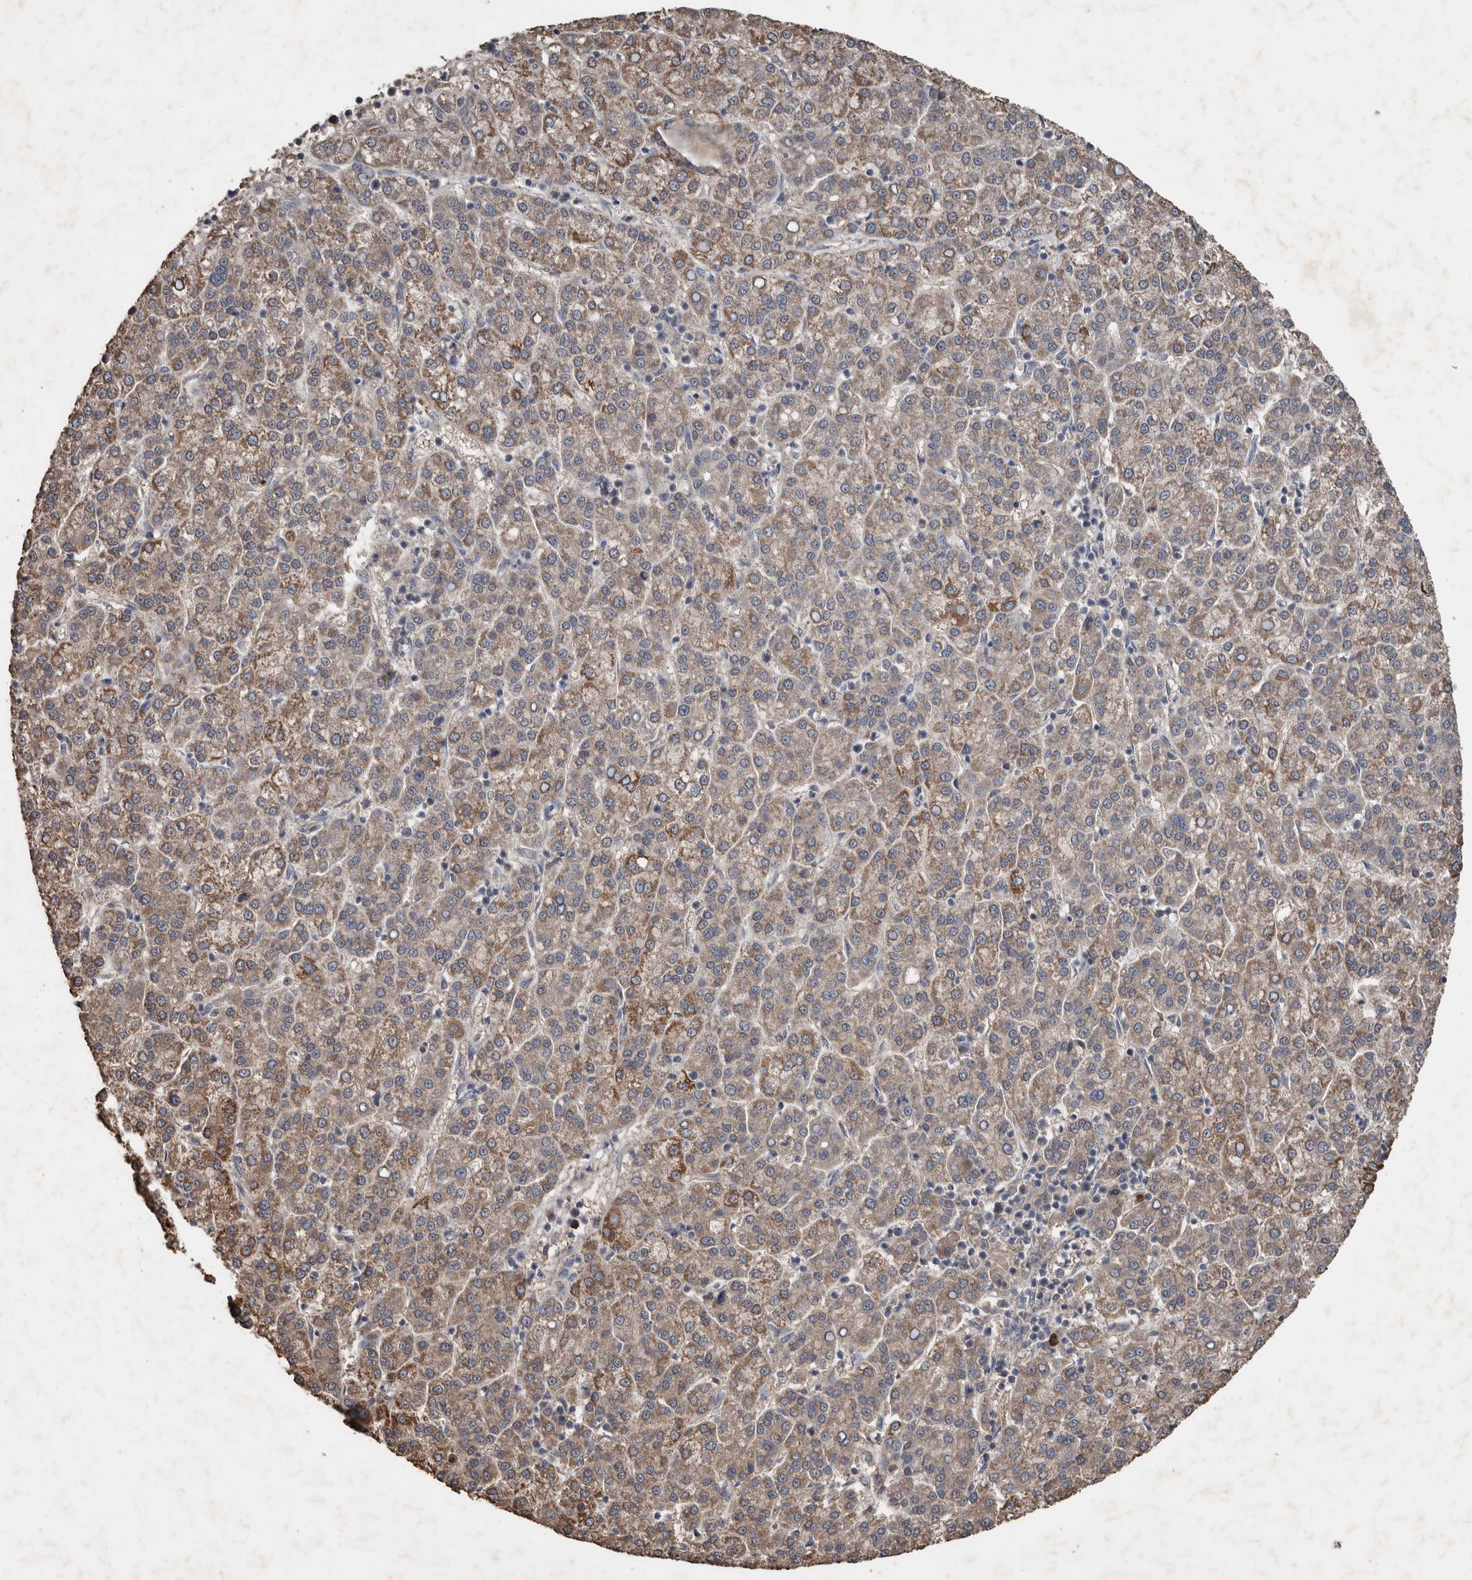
{"staining": {"intensity": "moderate", "quantity": "25%-75%", "location": "cytoplasmic/membranous"}, "tissue": "liver cancer", "cell_type": "Tumor cells", "image_type": "cancer", "snomed": [{"axis": "morphology", "description": "Carcinoma, Hepatocellular, NOS"}, {"axis": "topography", "description": "Liver"}], "caption": "Human liver hepatocellular carcinoma stained with a protein marker reveals moderate staining in tumor cells.", "gene": "HYAL4", "patient": {"sex": "female", "age": 58}}